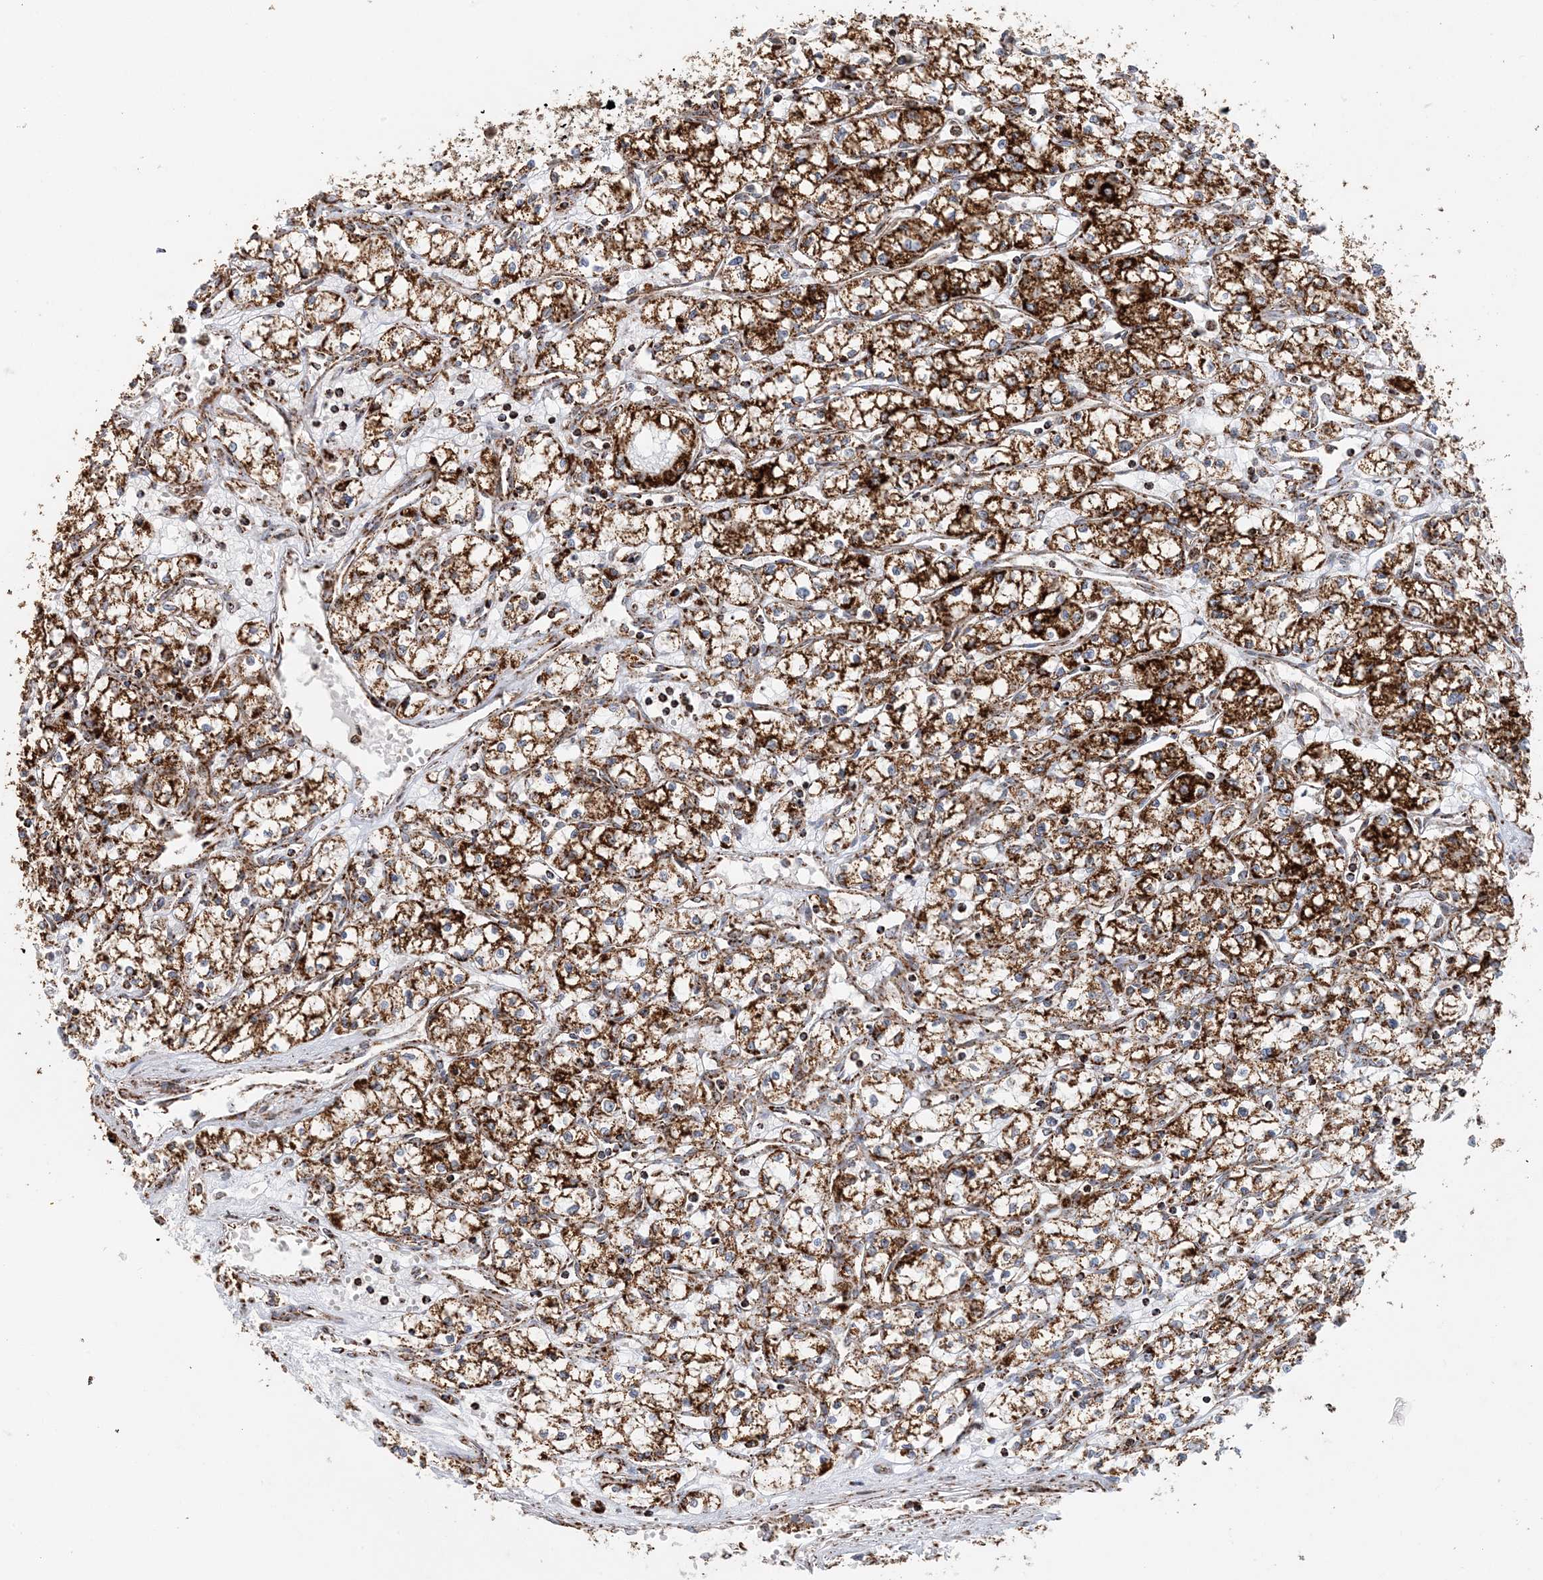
{"staining": {"intensity": "strong", "quantity": ">75%", "location": "cytoplasmic/membranous"}, "tissue": "renal cancer", "cell_type": "Tumor cells", "image_type": "cancer", "snomed": [{"axis": "morphology", "description": "Adenocarcinoma, NOS"}, {"axis": "topography", "description": "Kidney"}], "caption": "IHC micrograph of neoplastic tissue: human adenocarcinoma (renal) stained using immunohistochemistry reveals high levels of strong protein expression localized specifically in the cytoplasmic/membranous of tumor cells, appearing as a cytoplasmic/membranous brown color.", "gene": "MAN1A1", "patient": {"sex": "male", "age": 59}}